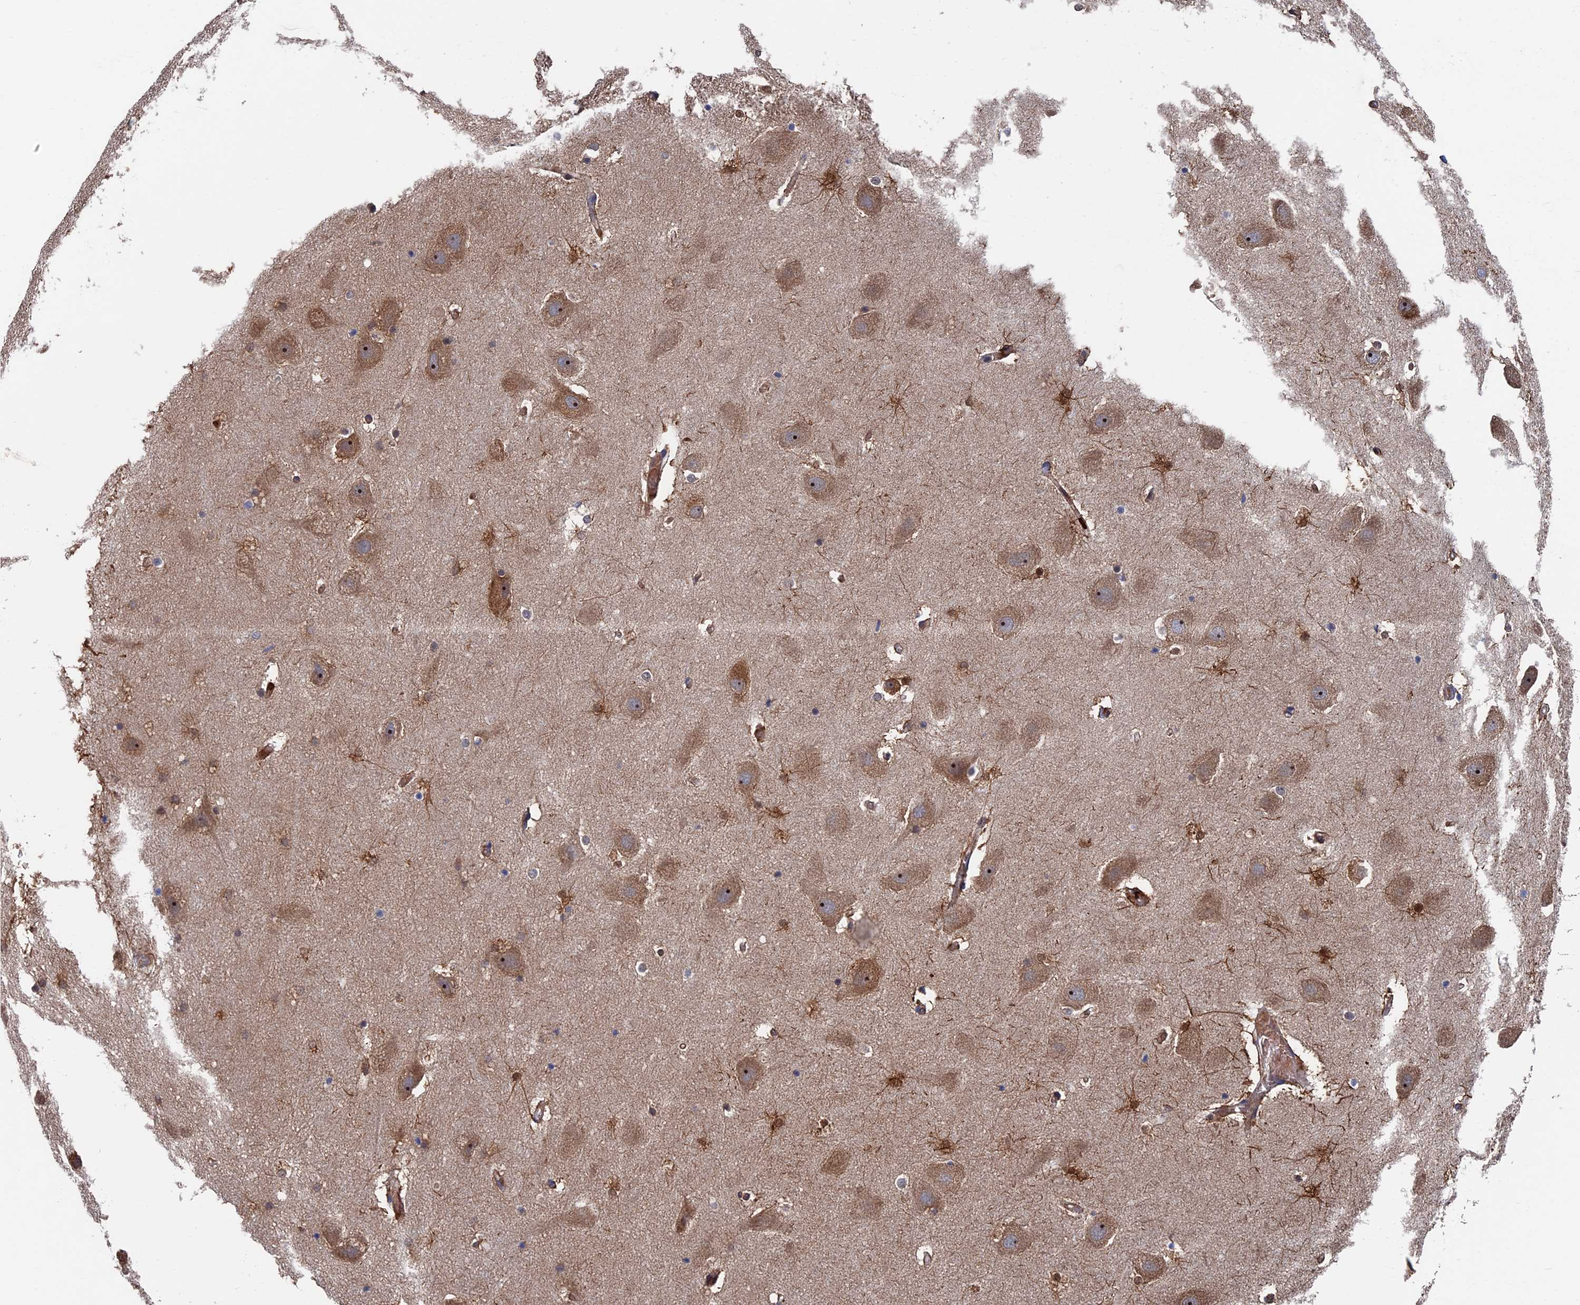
{"staining": {"intensity": "moderate", "quantity": "<25%", "location": "cytoplasmic/membranous"}, "tissue": "hippocampus", "cell_type": "Glial cells", "image_type": "normal", "snomed": [{"axis": "morphology", "description": "Normal tissue, NOS"}, {"axis": "topography", "description": "Hippocampus"}], "caption": "A brown stain labels moderate cytoplasmic/membranous positivity of a protein in glial cells of benign human hippocampus.", "gene": "EXOSC9", "patient": {"sex": "female", "age": 52}}